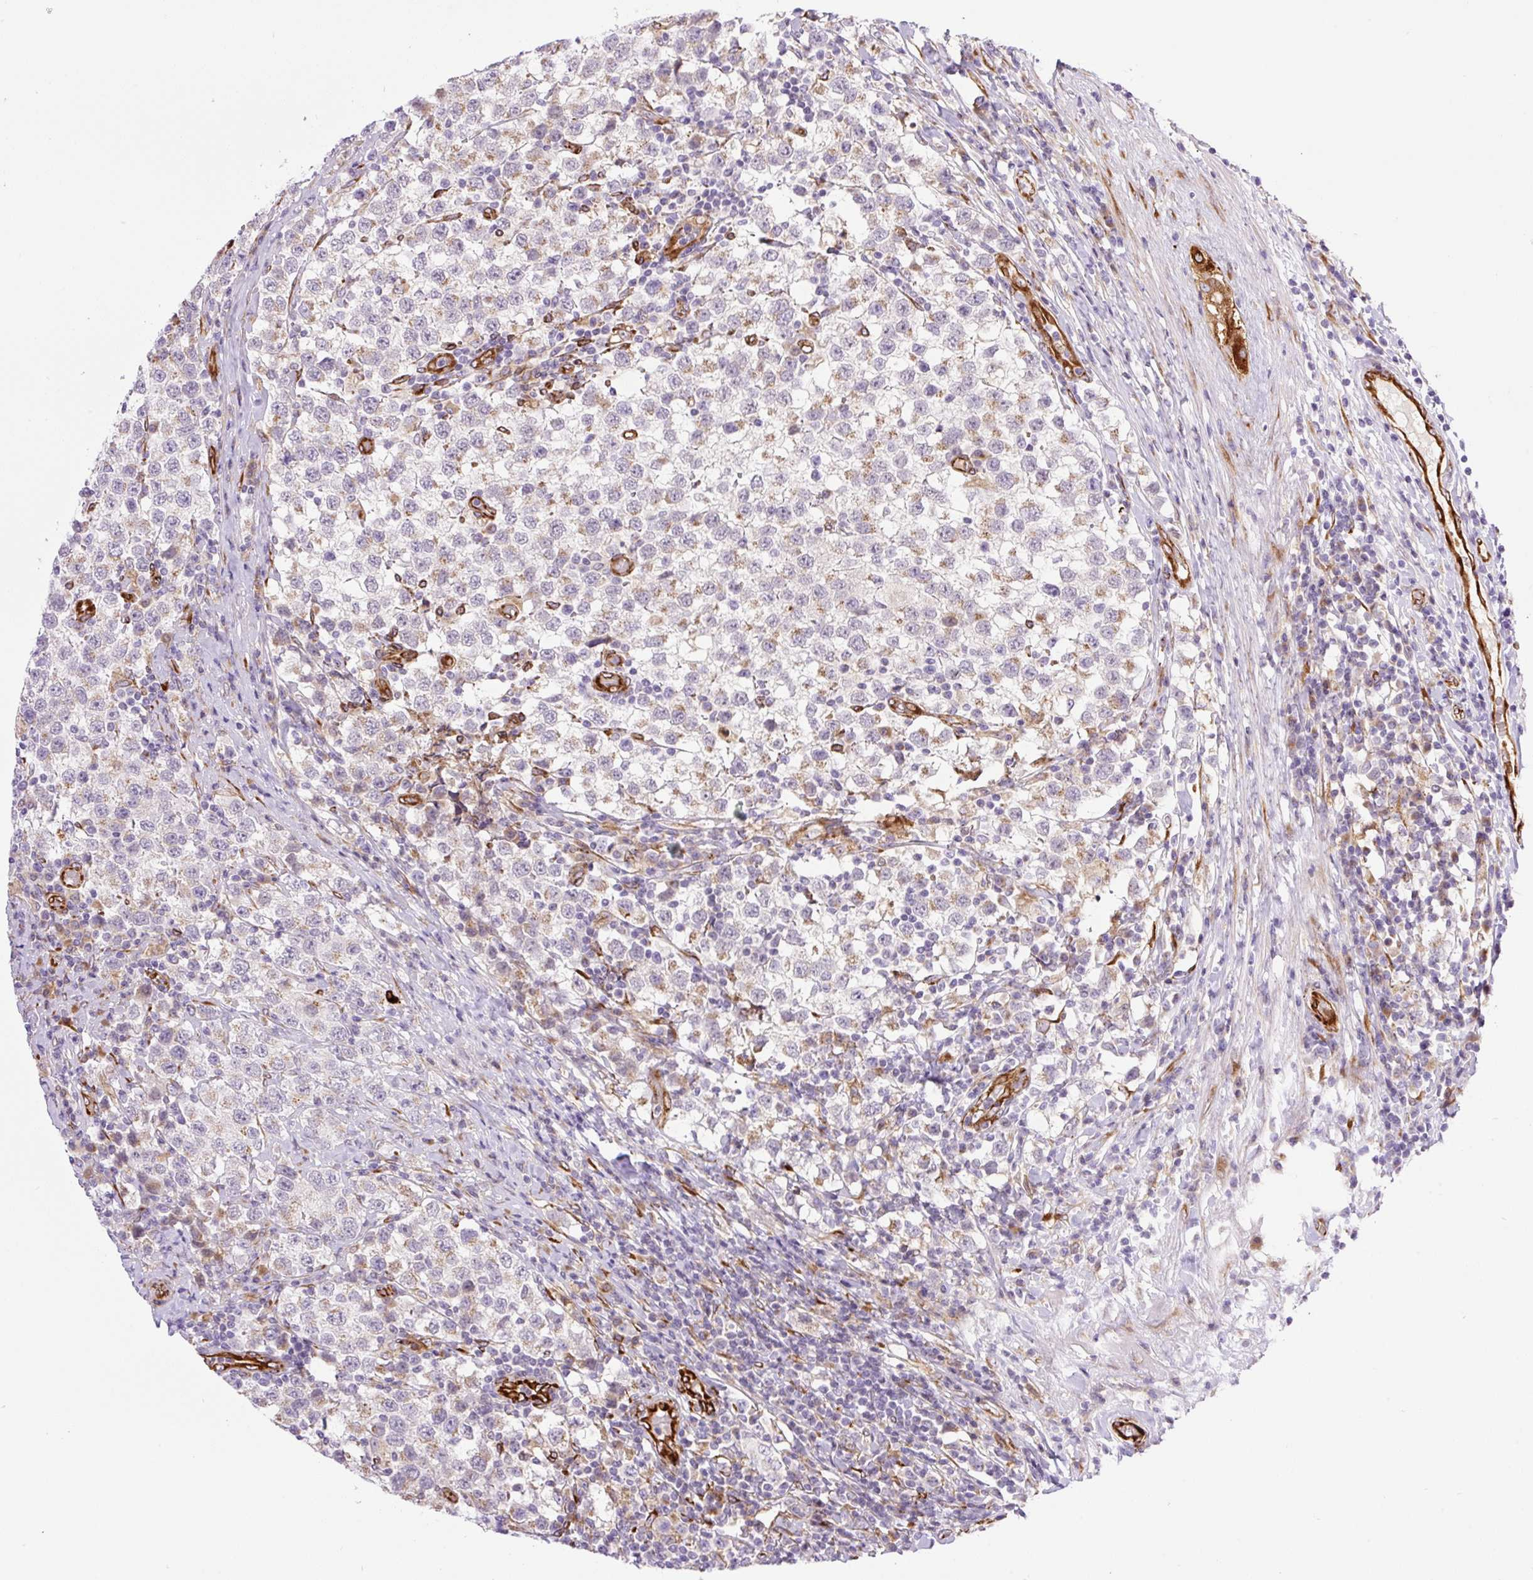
{"staining": {"intensity": "weak", "quantity": "25%-75%", "location": "cytoplasmic/membranous"}, "tissue": "testis cancer", "cell_type": "Tumor cells", "image_type": "cancer", "snomed": [{"axis": "morphology", "description": "Seminoma, NOS"}, {"axis": "topography", "description": "Testis"}], "caption": "Human testis cancer (seminoma) stained with a brown dye exhibits weak cytoplasmic/membranous positive positivity in approximately 25%-75% of tumor cells.", "gene": "RAB30", "patient": {"sex": "male", "age": 34}}